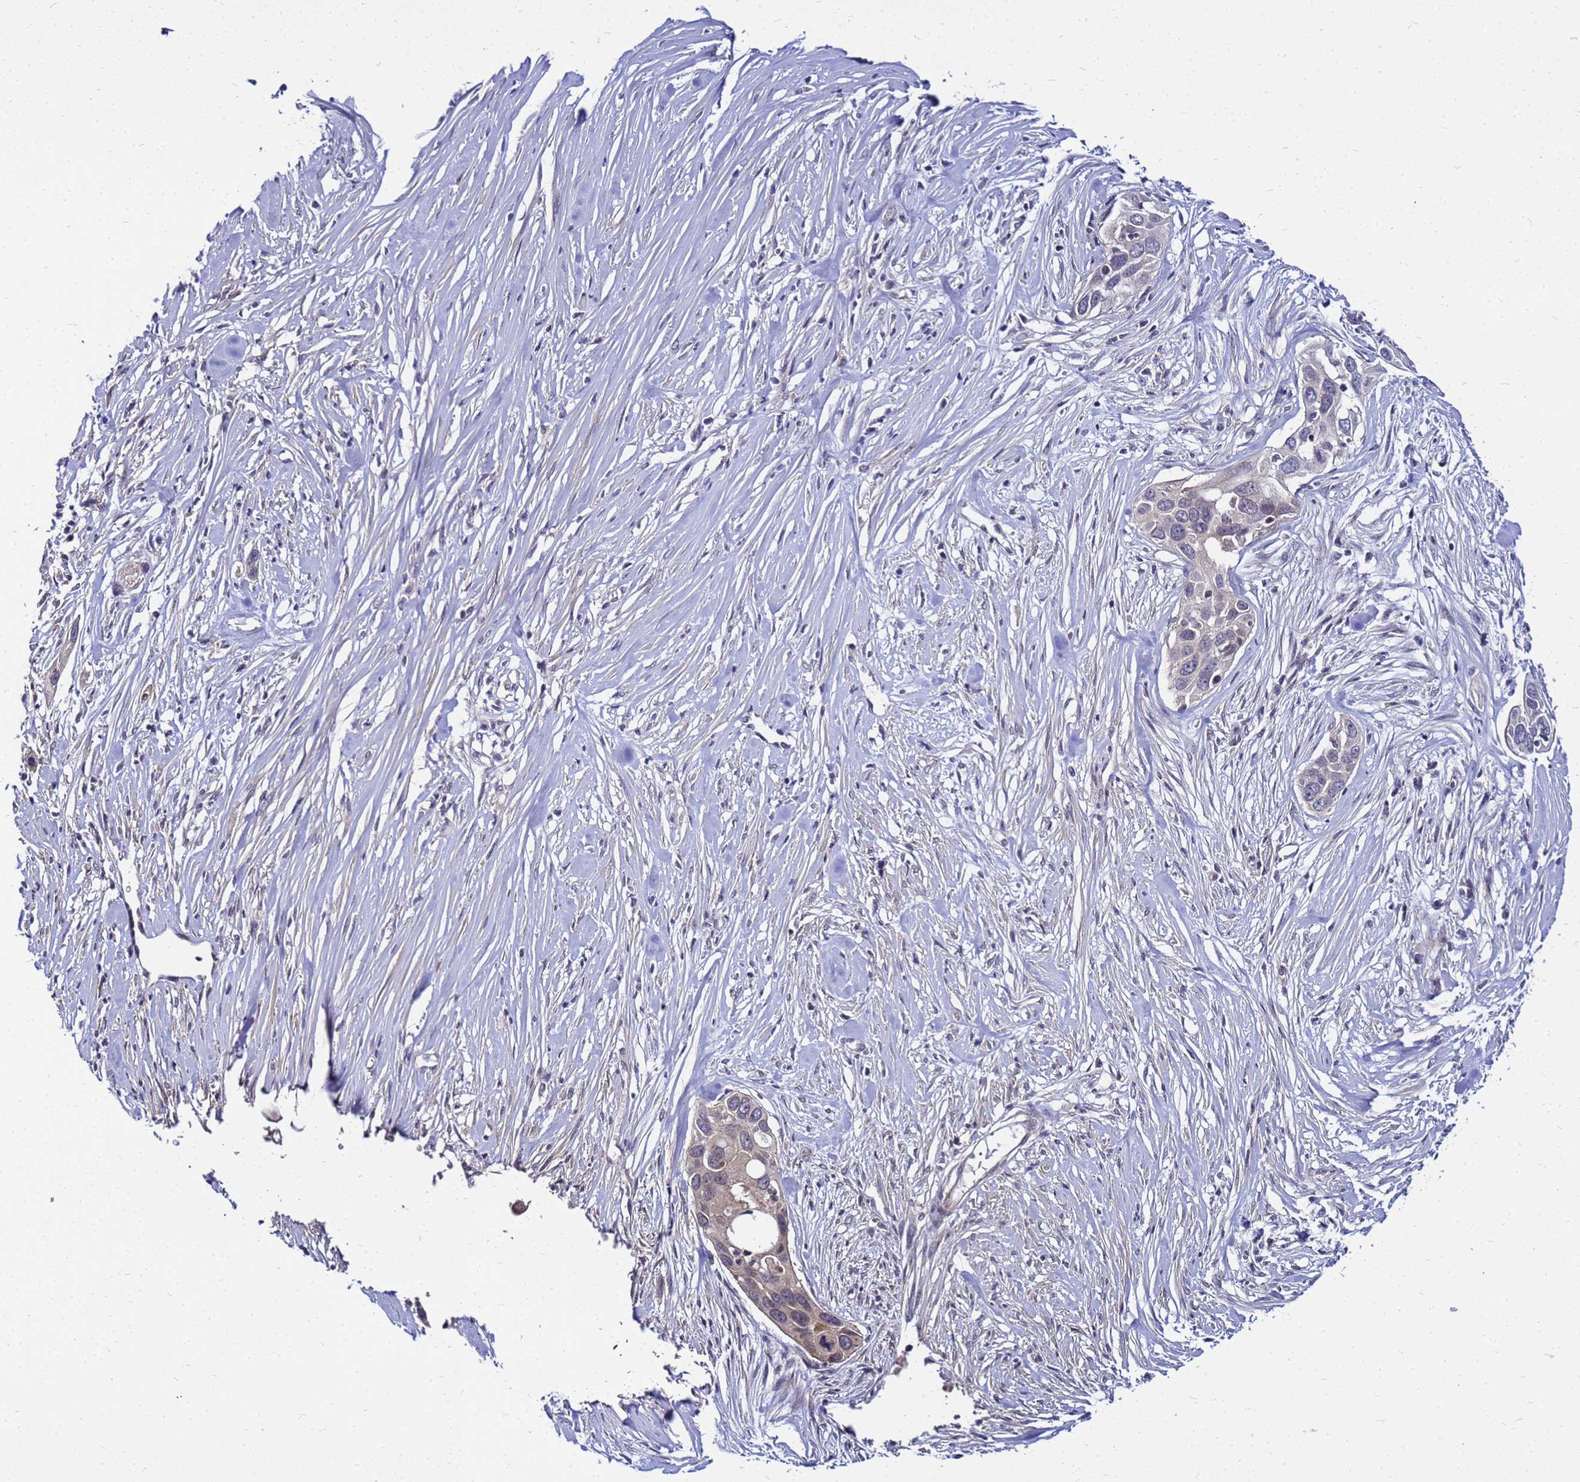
{"staining": {"intensity": "negative", "quantity": "none", "location": "none"}, "tissue": "pancreatic cancer", "cell_type": "Tumor cells", "image_type": "cancer", "snomed": [{"axis": "morphology", "description": "Adenocarcinoma, NOS"}, {"axis": "topography", "description": "Pancreas"}], "caption": "Immunohistochemical staining of human pancreatic cancer (adenocarcinoma) displays no significant positivity in tumor cells.", "gene": "SAT1", "patient": {"sex": "female", "age": 60}}